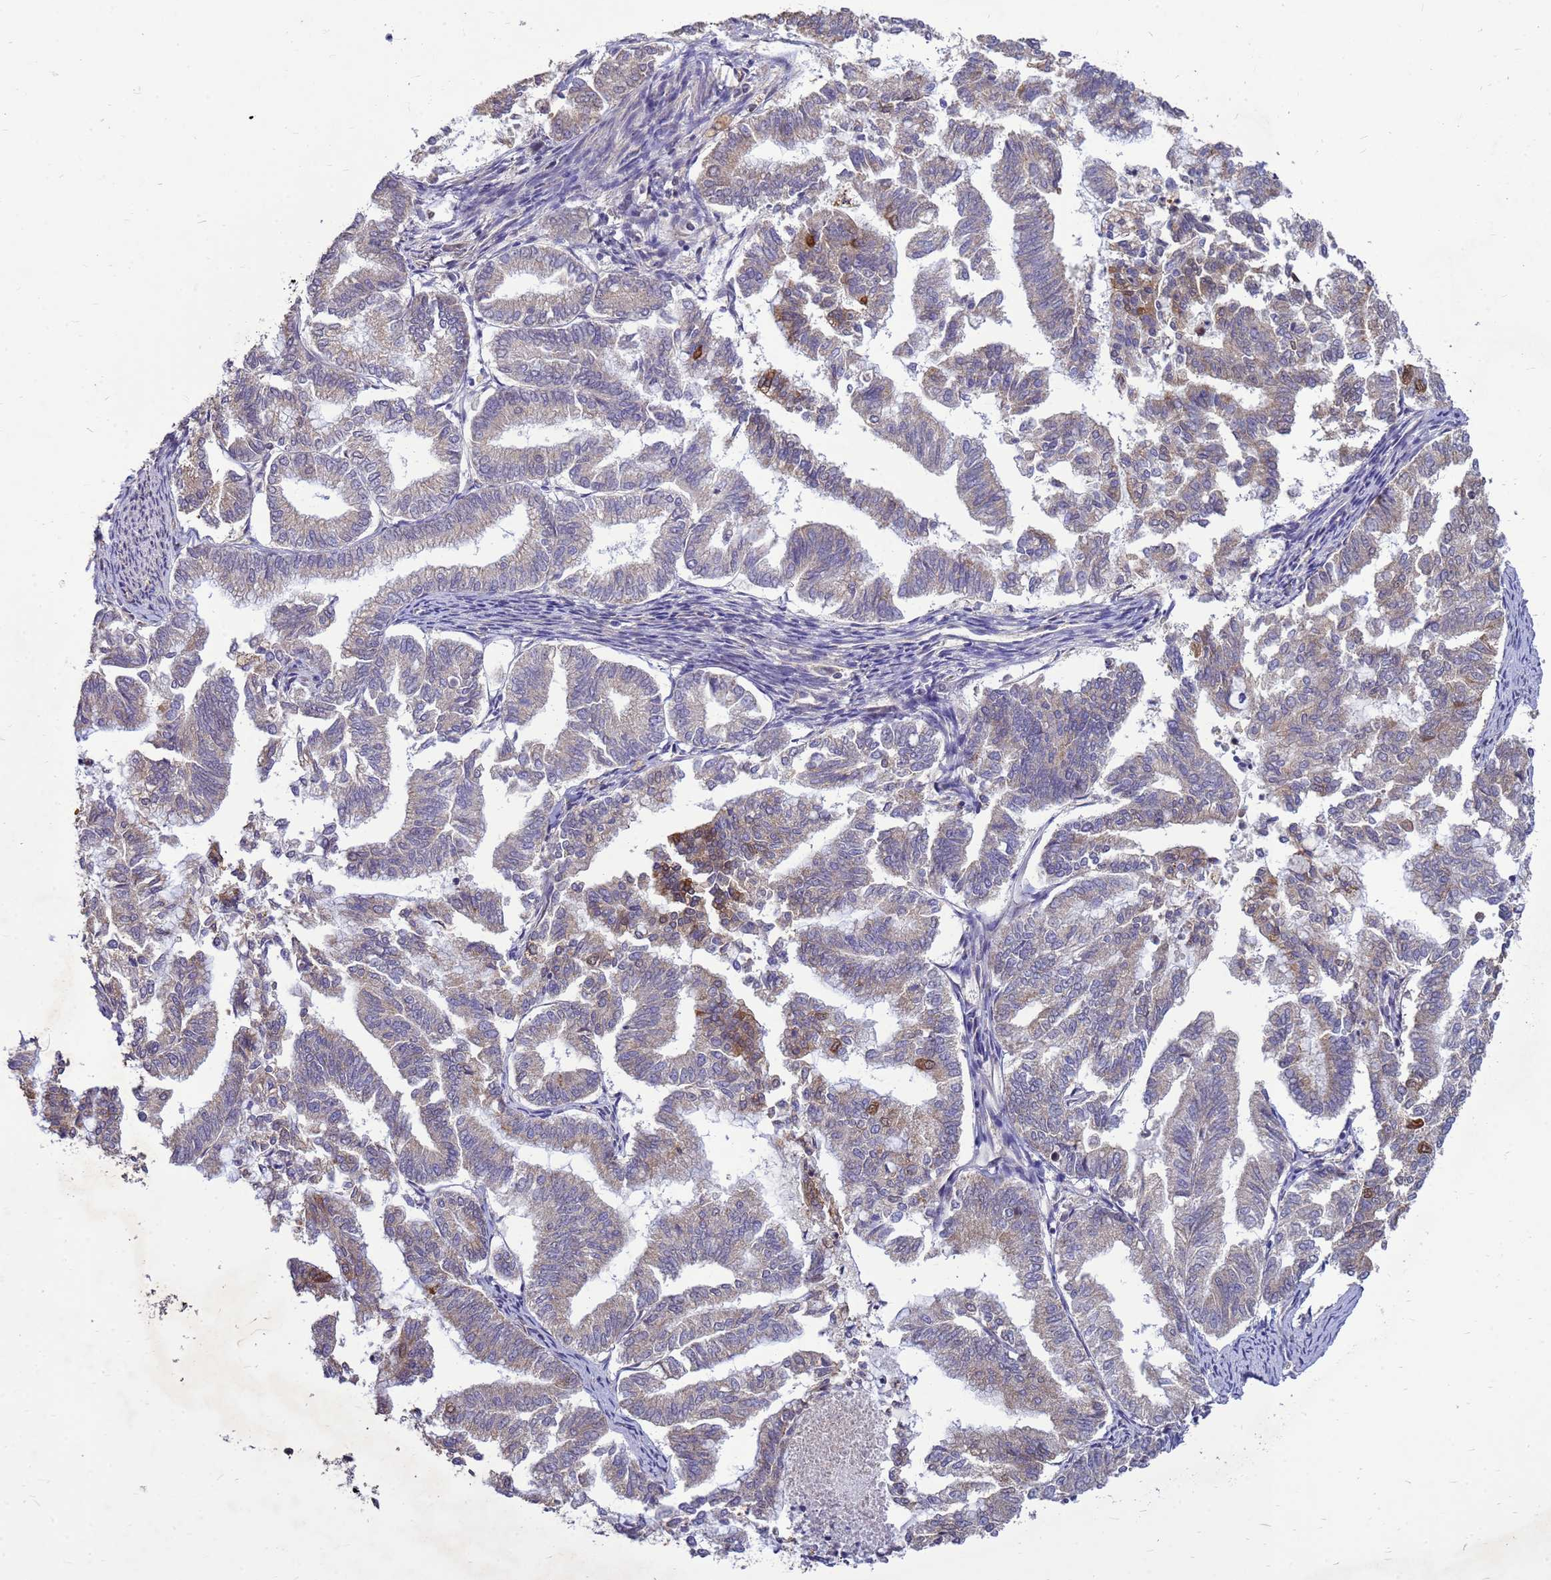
{"staining": {"intensity": "moderate", "quantity": "<25%", "location": "cytoplasmic/membranous,nuclear"}, "tissue": "endometrial cancer", "cell_type": "Tumor cells", "image_type": "cancer", "snomed": [{"axis": "morphology", "description": "Adenocarcinoma, NOS"}, {"axis": "topography", "description": "Endometrium"}], "caption": "High-power microscopy captured an immunohistochemistry (IHC) photomicrograph of endometrial cancer (adenocarcinoma), revealing moderate cytoplasmic/membranous and nuclear staining in about <25% of tumor cells.", "gene": "EIF4EBP3", "patient": {"sex": "female", "age": 79}}